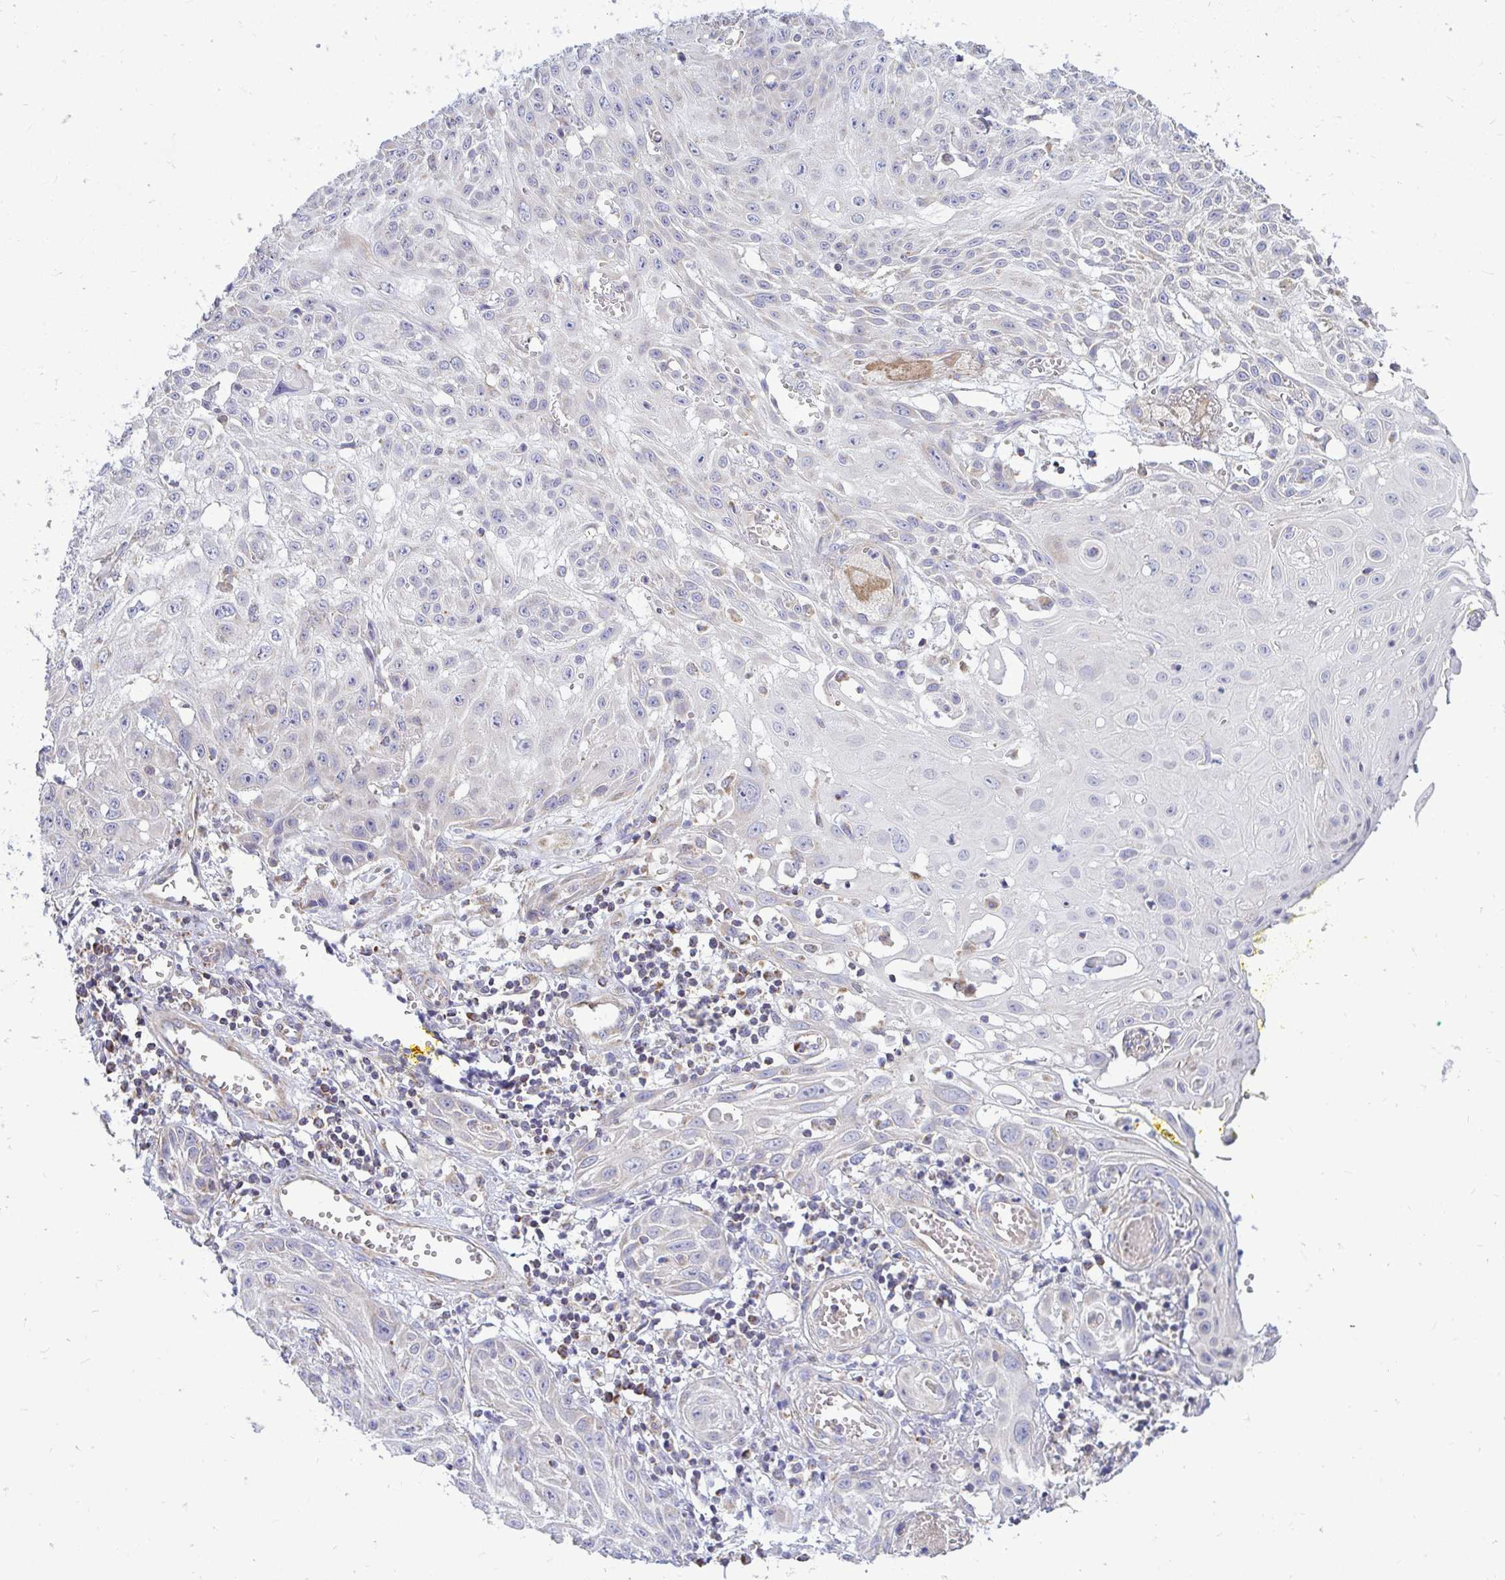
{"staining": {"intensity": "negative", "quantity": "none", "location": "none"}, "tissue": "skin cancer", "cell_type": "Tumor cells", "image_type": "cancer", "snomed": [{"axis": "morphology", "description": "Squamous cell carcinoma, NOS"}, {"axis": "topography", "description": "Skin"}, {"axis": "topography", "description": "Vulva"}], "caption": "Immunohistochemical staining of human skin squamous cell carcinoma shows no significant staining in tumor cells. (Brightfield microscopy of DAB immunohistochemistry at high magnification).", "gene": "OR10R2", "patient": {"sex": "female", "age": 71}}